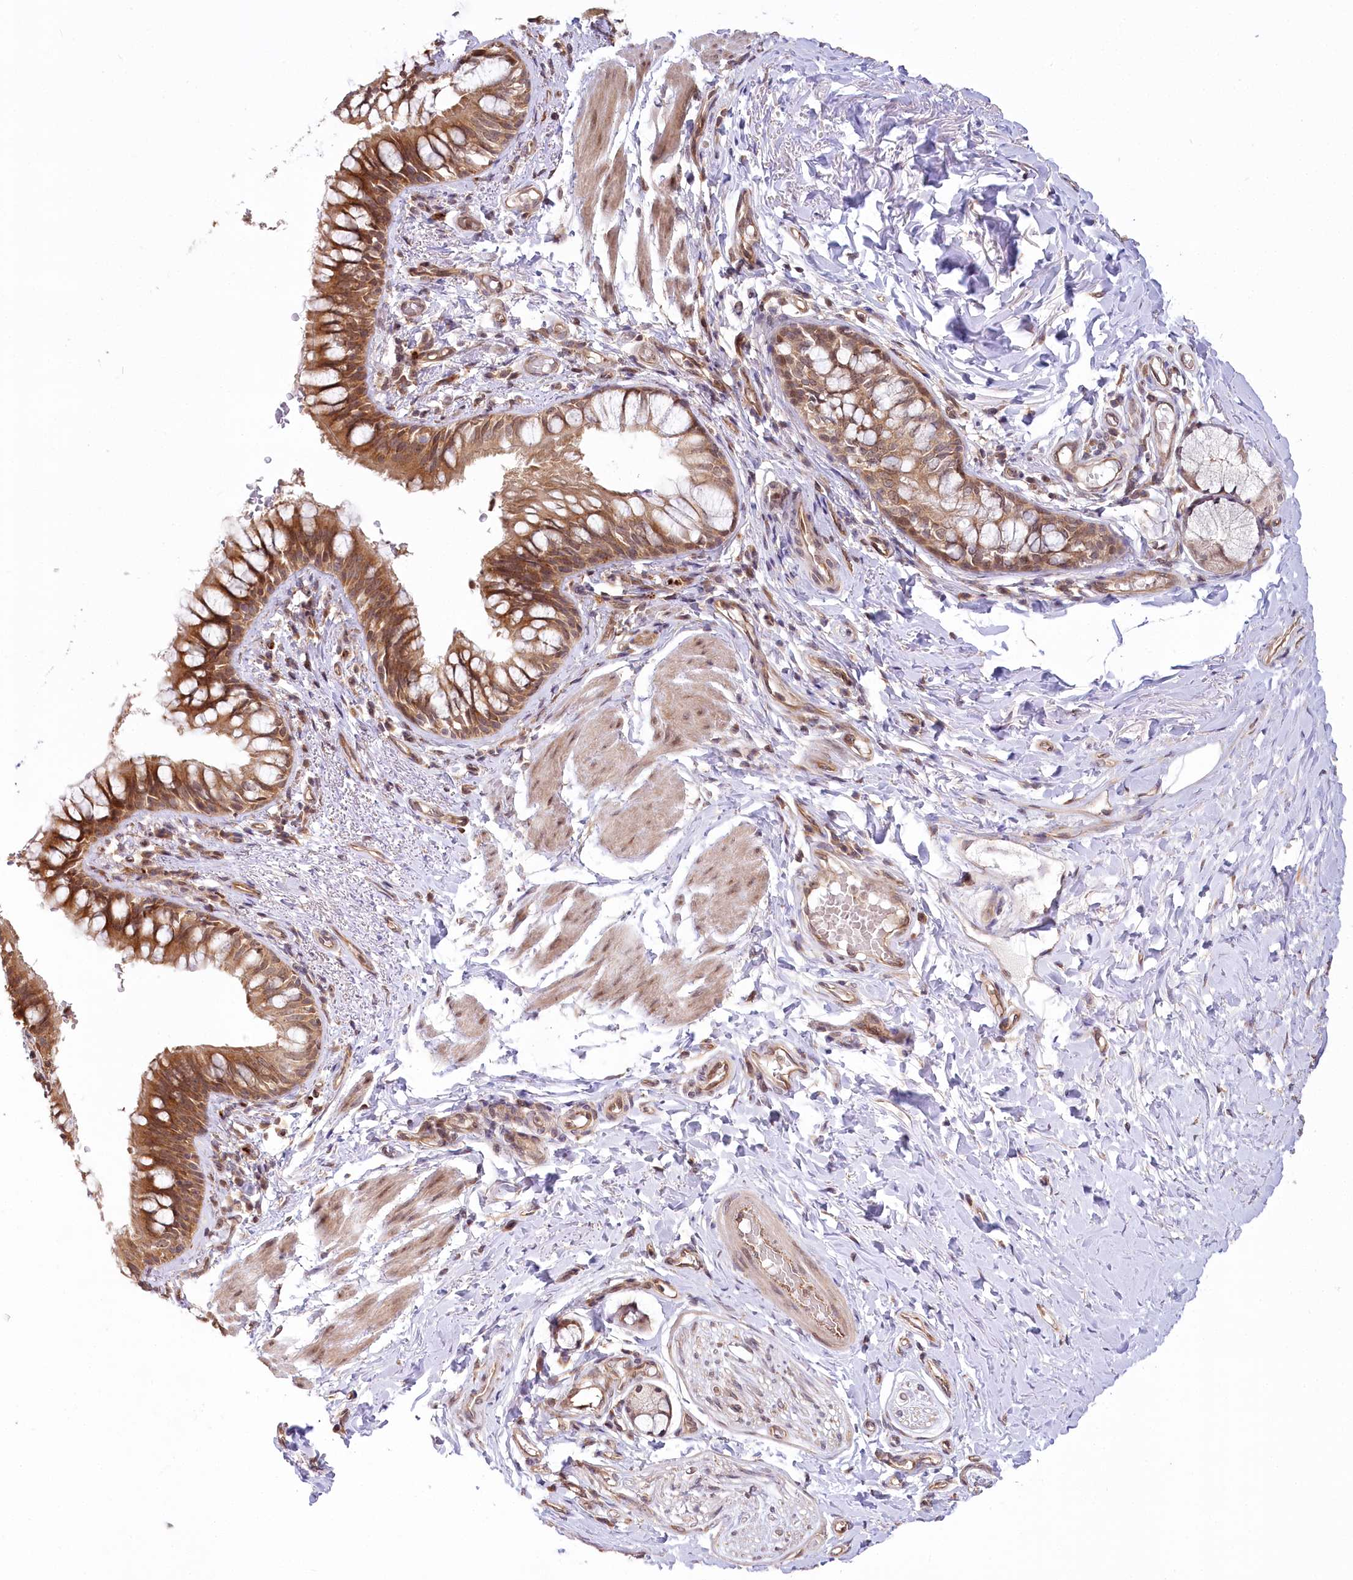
{"staining": {"intensity": "moderate", "quantity": ">75%", "location": "cytoplasmic/membranous"}, "tissue": "bronchus", "cell_type": "Respiratory epithelial cells", "image_type": "normal", "snomed": [{"axis": "morphology", "description": "Normal tissue, NOS"}, {"axis": "topography", "description": "Cartilage tissue"}, {"axis": "topography", "description": "Bronchus"}], "caption": "Respiratory epithelial cells reveal medium levels of moderate cytoplasmic/membranous staining in approximately >75% of cells in normal human bronchus. (DAB IHC, brown staining for protein, blue staining for nuclei).", "gene": "CEP70", "patient": {"sex": "female", "age": 36}}